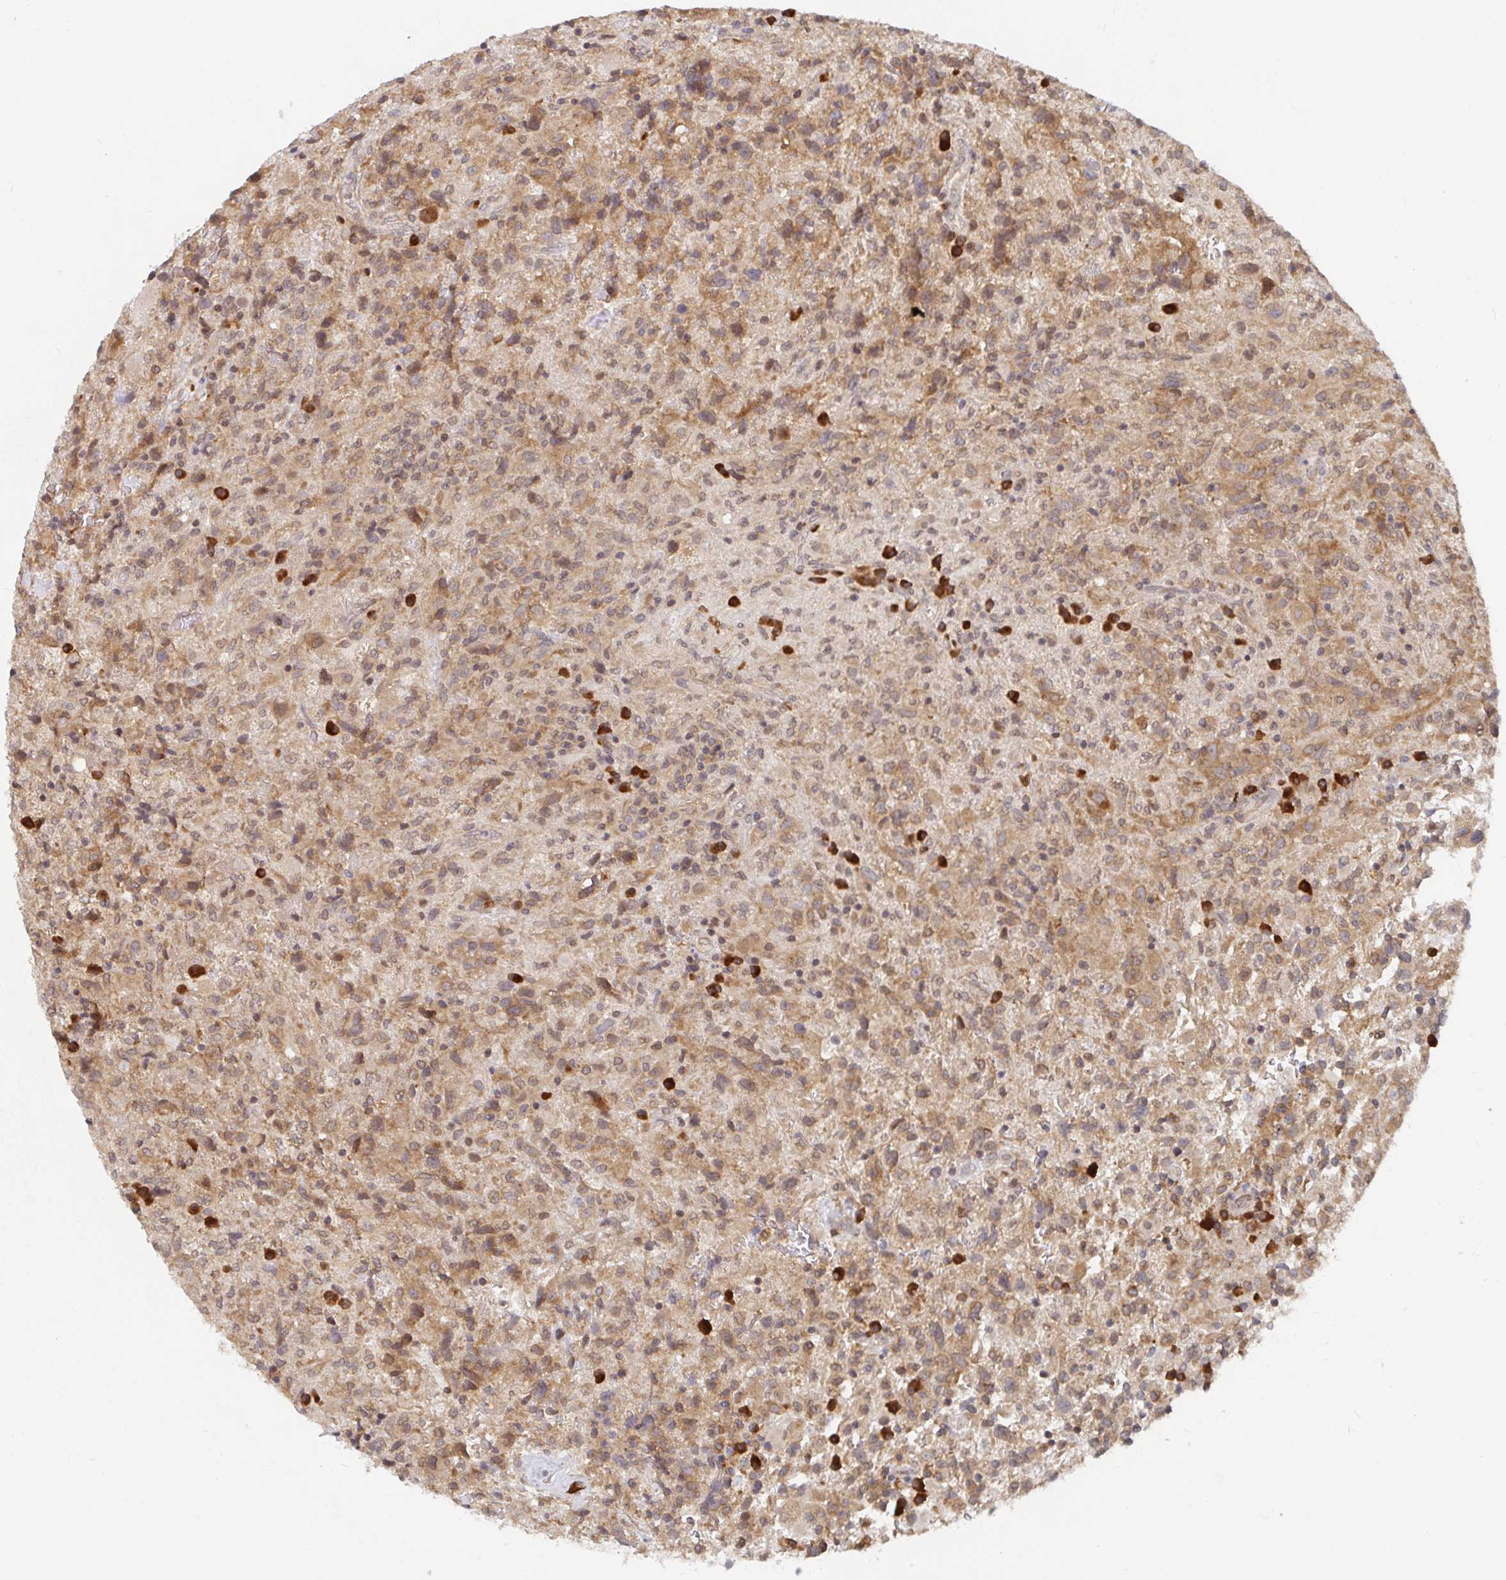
{"staining": {"intensity": "moderate", "quantity": ">75%", "location": "cytoplasmic/membranous"}, "tissue": "glioma", "cell_type": "Tumor cells", "image_type": "cancer", "snomed": [{"axis": "morphology", "description": "Glioma, malignant, High grade"}, {"axis": "topography", "description": "Brain"}], "caption": "Protein staining displays moderate cytoplasmic/membranous staining in about >75% of tumor cells in glioma.", "gene": "ALG1", "patient": {"sex": "male", "age": 68}}